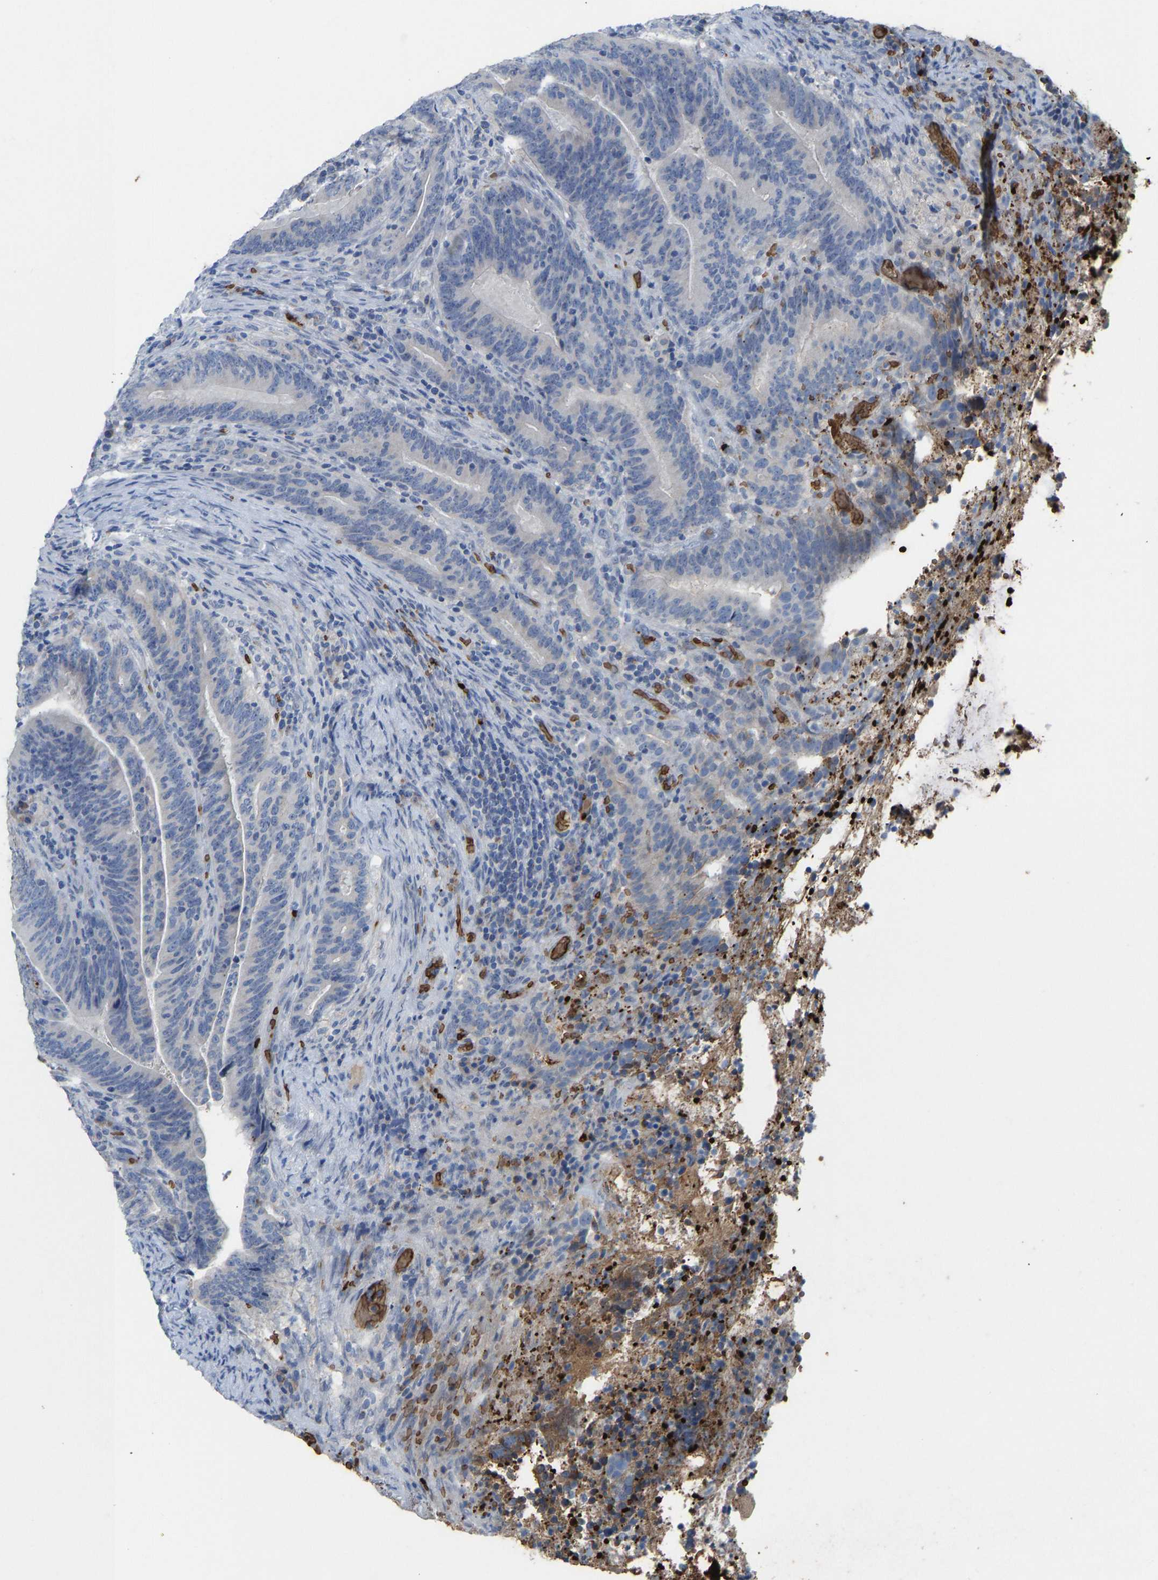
{"staining": {"intensity": "negative", "quantity": "none", "location": "none"}, "tissue": "colorectal cancer", "cell_type": "Tumor cells", "image_type": "cancer", "snomed": [{"axis": "morphology", "description": "Adenocarcinoma, NOS"}, {"axis": "topography", "description": "Colon"}], "caption": "Immunohistochemical staining of adenocarcinoma (colorectal) reveals no significant positivity in tumor cells.", "gene": "PIGS", "patient": {"sex": "female", "age": 66}}